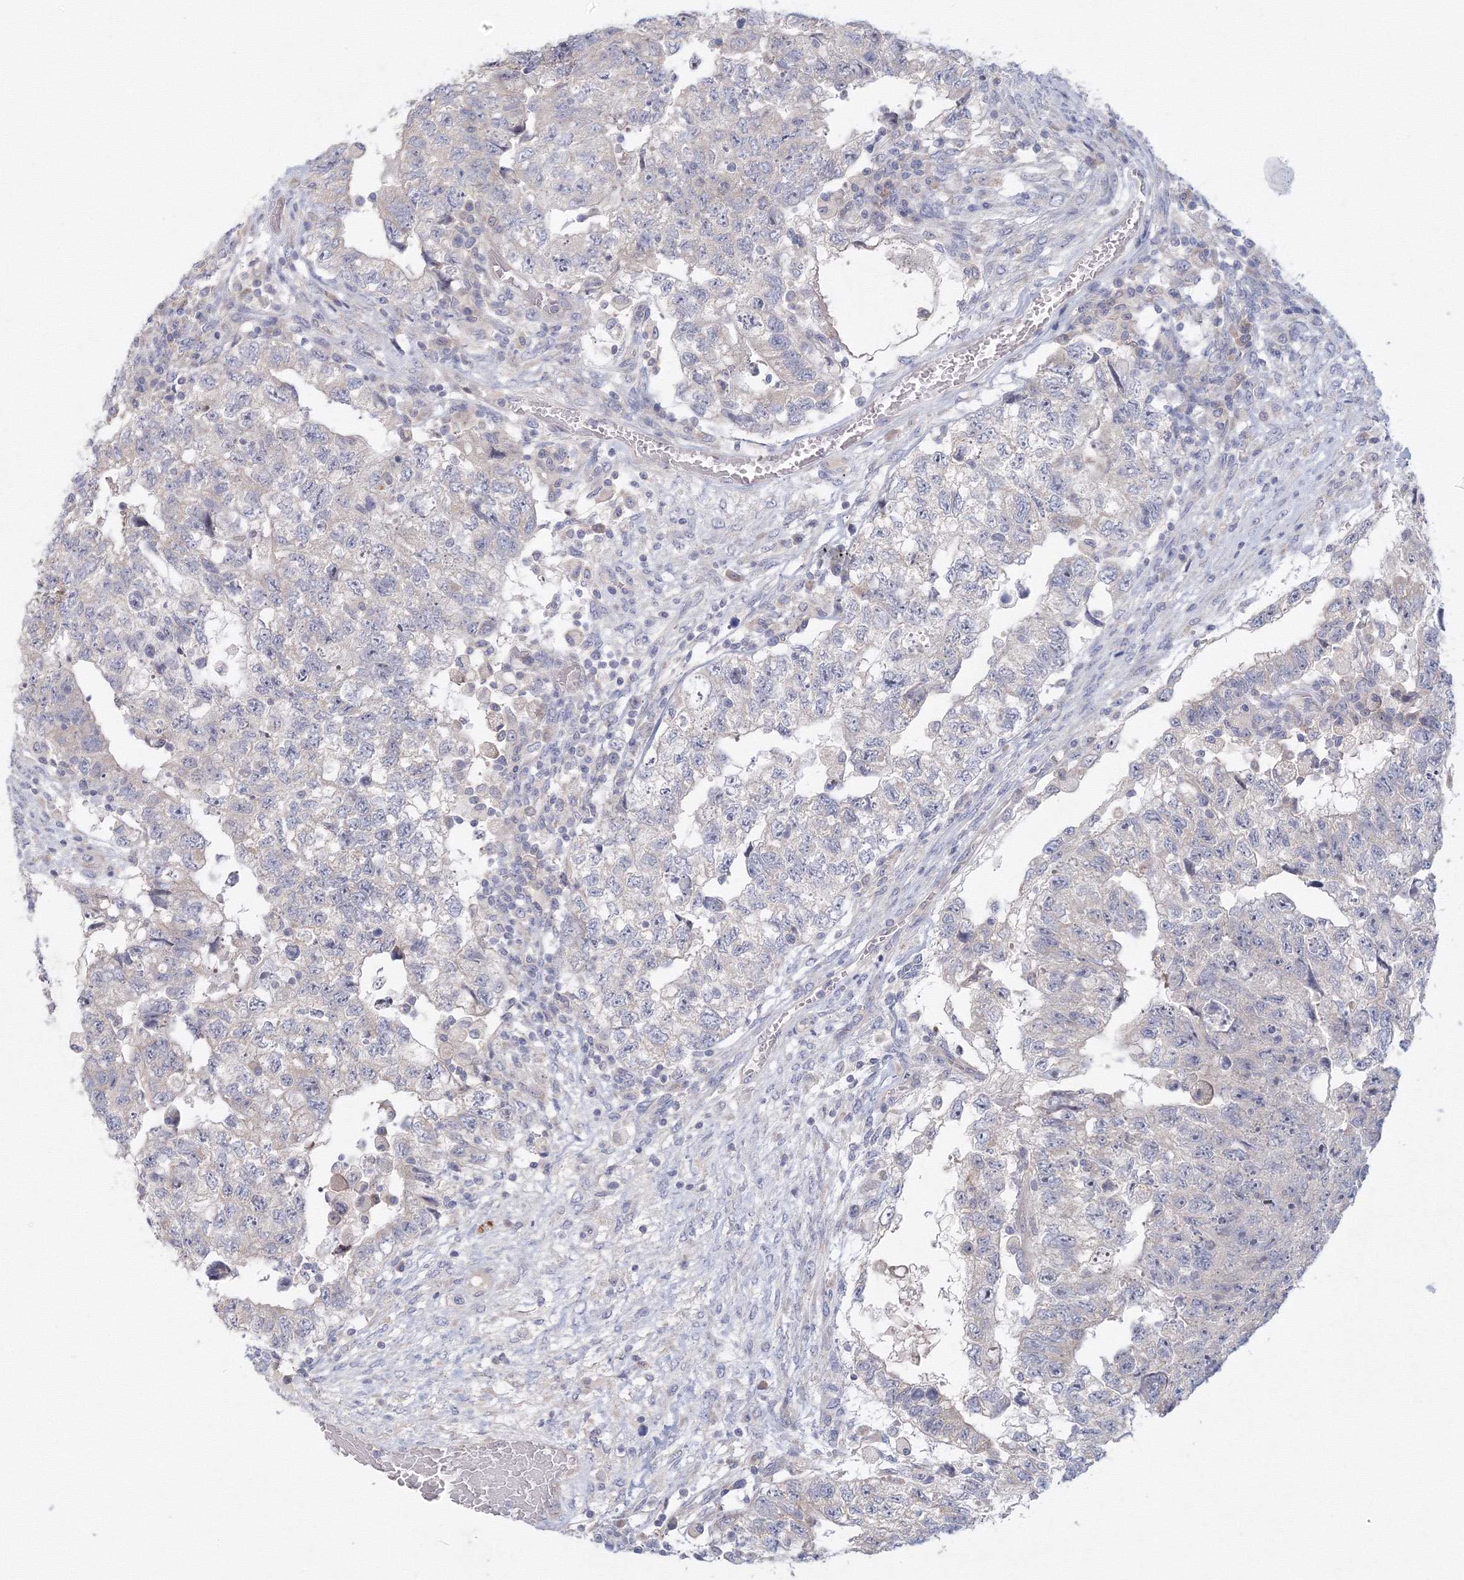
{"staining": {"intensity": "negative", "quantity": "none", "location": "none"}, "tissue": "testis cancer", "cell_type": "Tumor cells", "image_type": "cancer", "snomed": [{"axis": "morphology", "description": "Carcinoma, Embryonal, NOS"}, {"axis": "topography", "description": "Testis"}], "caption": "Tumor cells are negative for protein expression in human testis embryonal carcinoma.", "gene": "TACC2", "patient": {"sex": "male", "age": 36}}